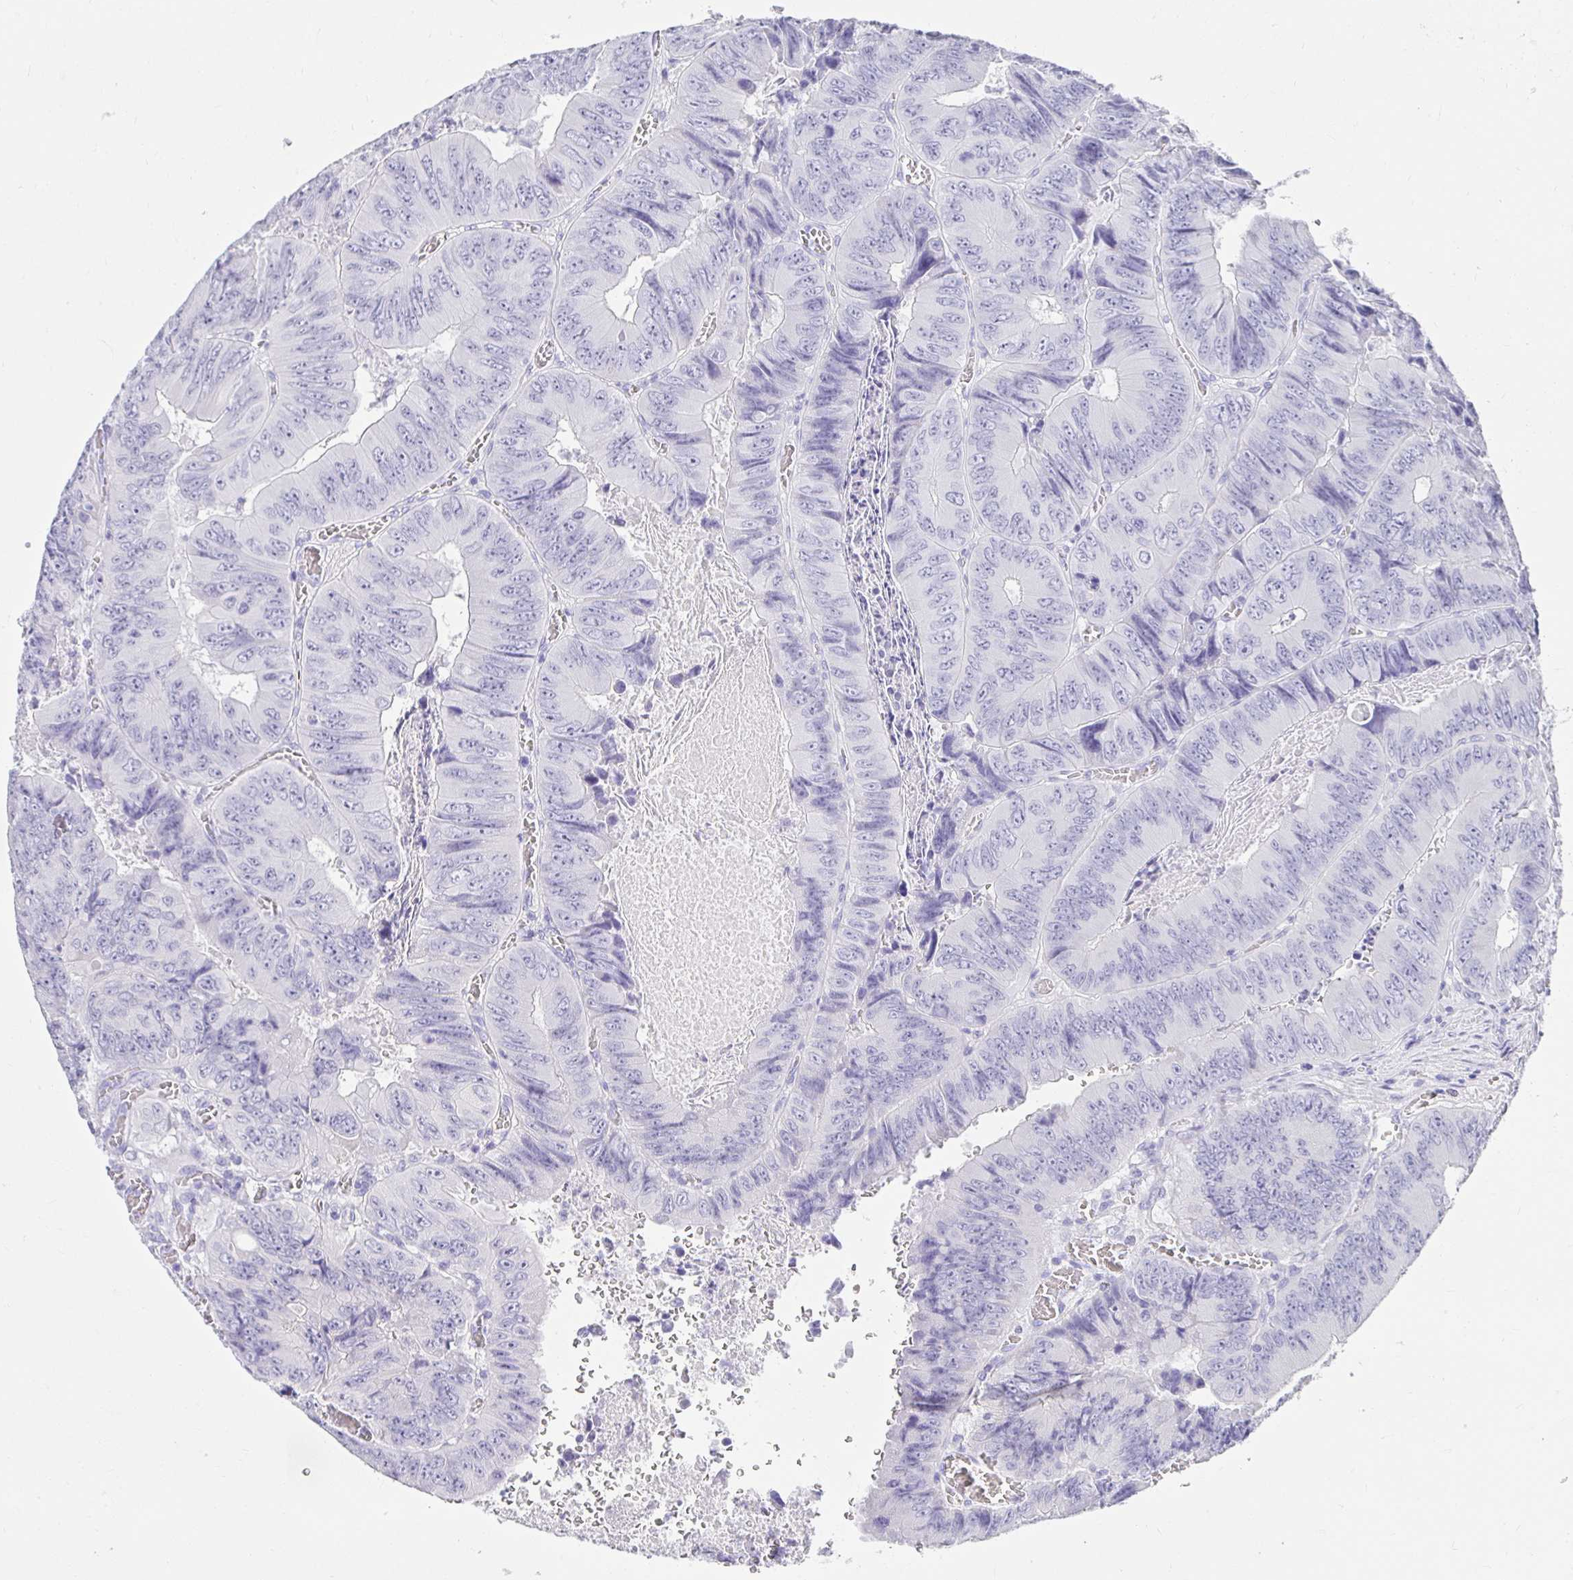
{"staining": {"intensity": "negative", "quantity": "none", "location": "none"}, "tissue": "colorectal cancer", "cell_type": "Tumor cells", "image_type": "cancer", "snomed": [{"axis": "morphology", "description": "Adenocarcinoma, NOS"}, {"axis": "topography", "description": "Colon"}], "caption": "DAB (3,3'-diaminobenzidine) immunohistochemical staining of human colorectal cancer (adenocarcinoma) reveals no significant expression in tumor cells.", "gene": "CHAT", "patient": {"sex": "female", "age": 84}}